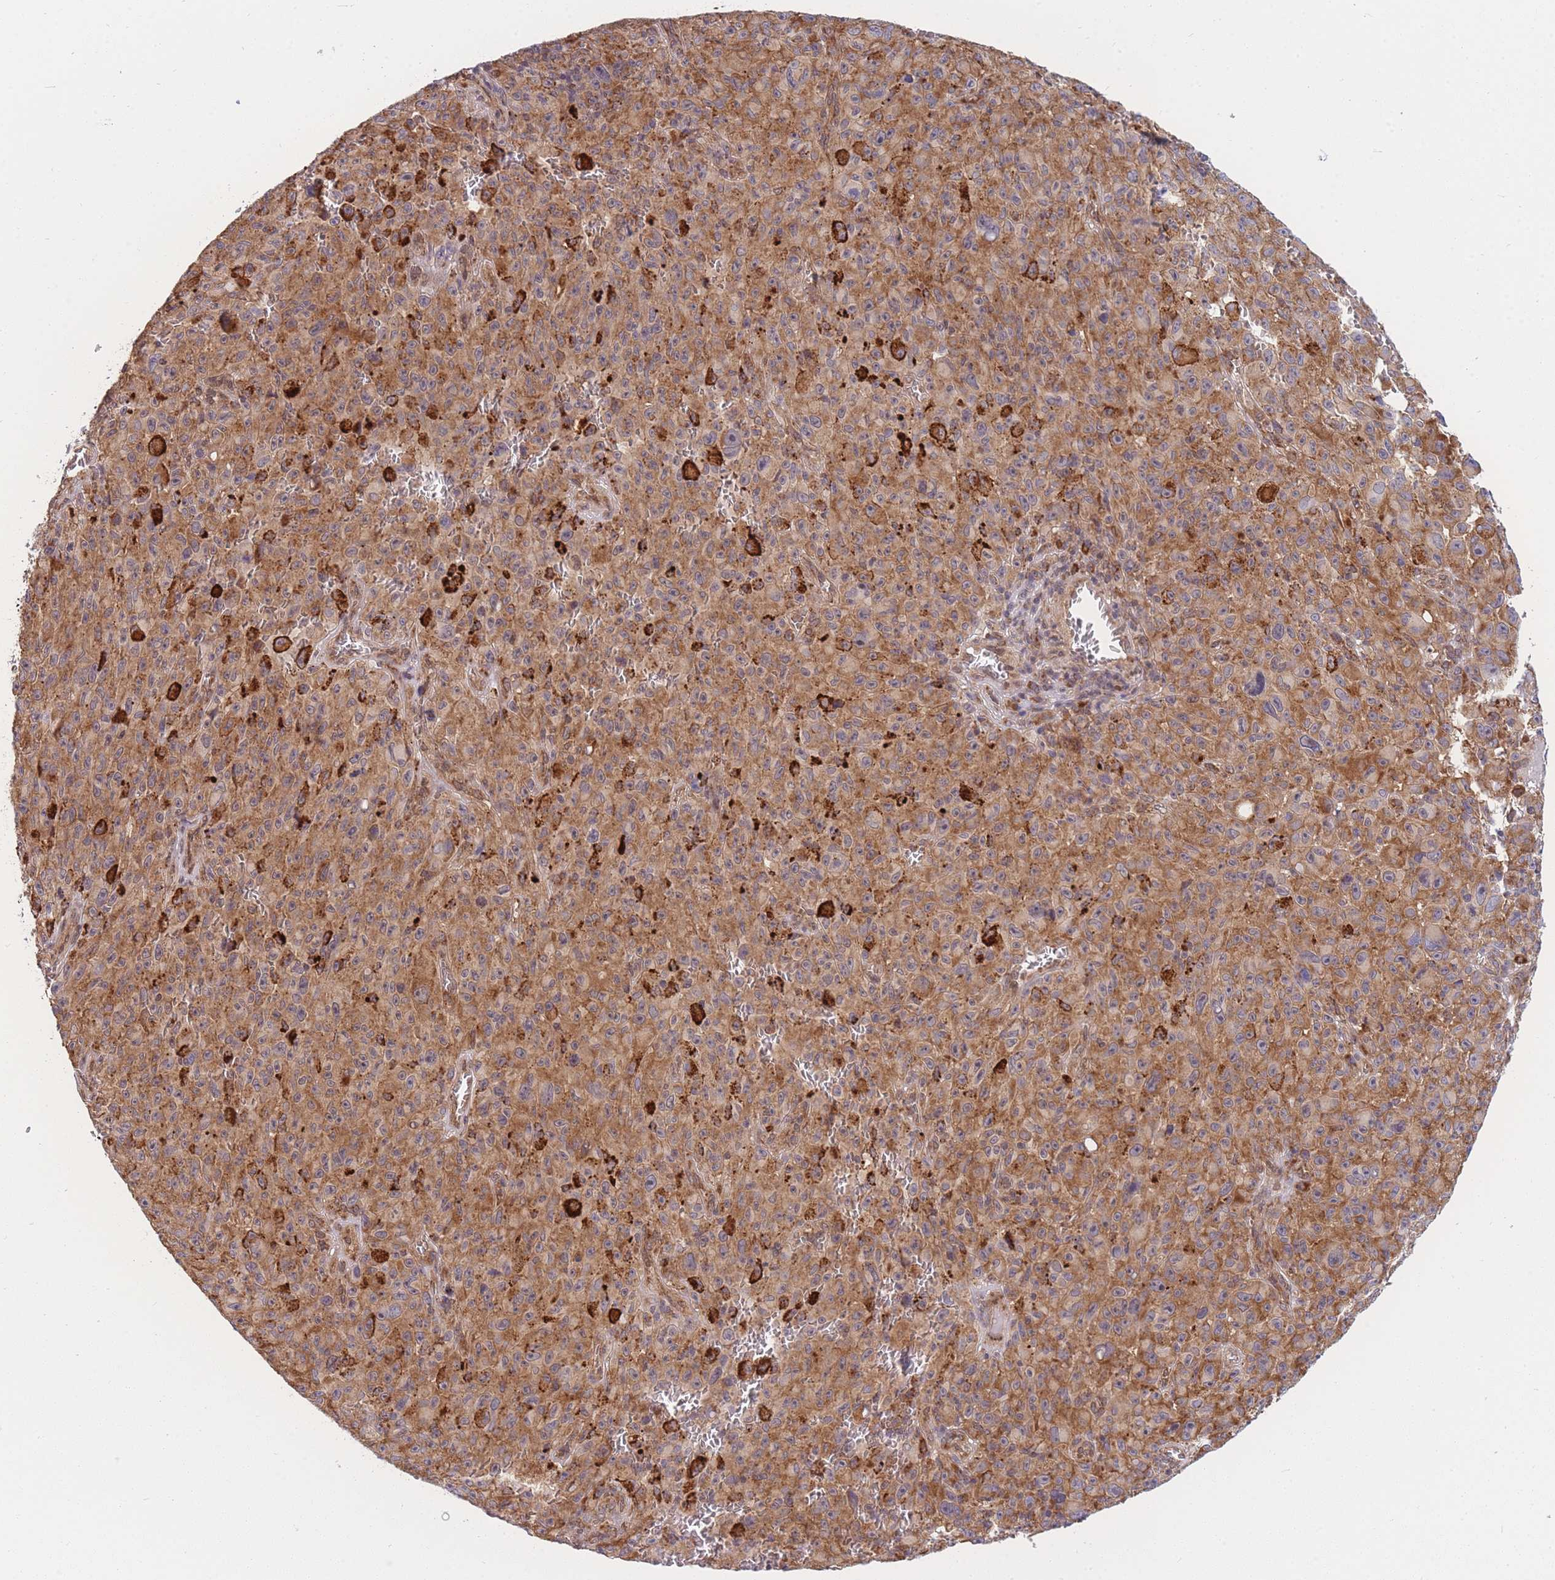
{"staining": {"intensity": "moderate", "quantity": ">75%", "location": "cytoplasmic/membranous"}, "tissue": "melanoma", "cell_type": "Tumor cells", "image_type": "cancer", "snomed": [{"axis": "morphology", "description": "Malignant melanoma, NOS"}, {"axis": "topography", "description": "Skin"}], "caption": "This is a micrograph of immunohistochemistry staining of malignant melanoma, which shows moderate expression in the cytoplasmic/membranous of tumor cells.", "gene": "MRPL23", "patient": {"sex": "female", "age": 82}}